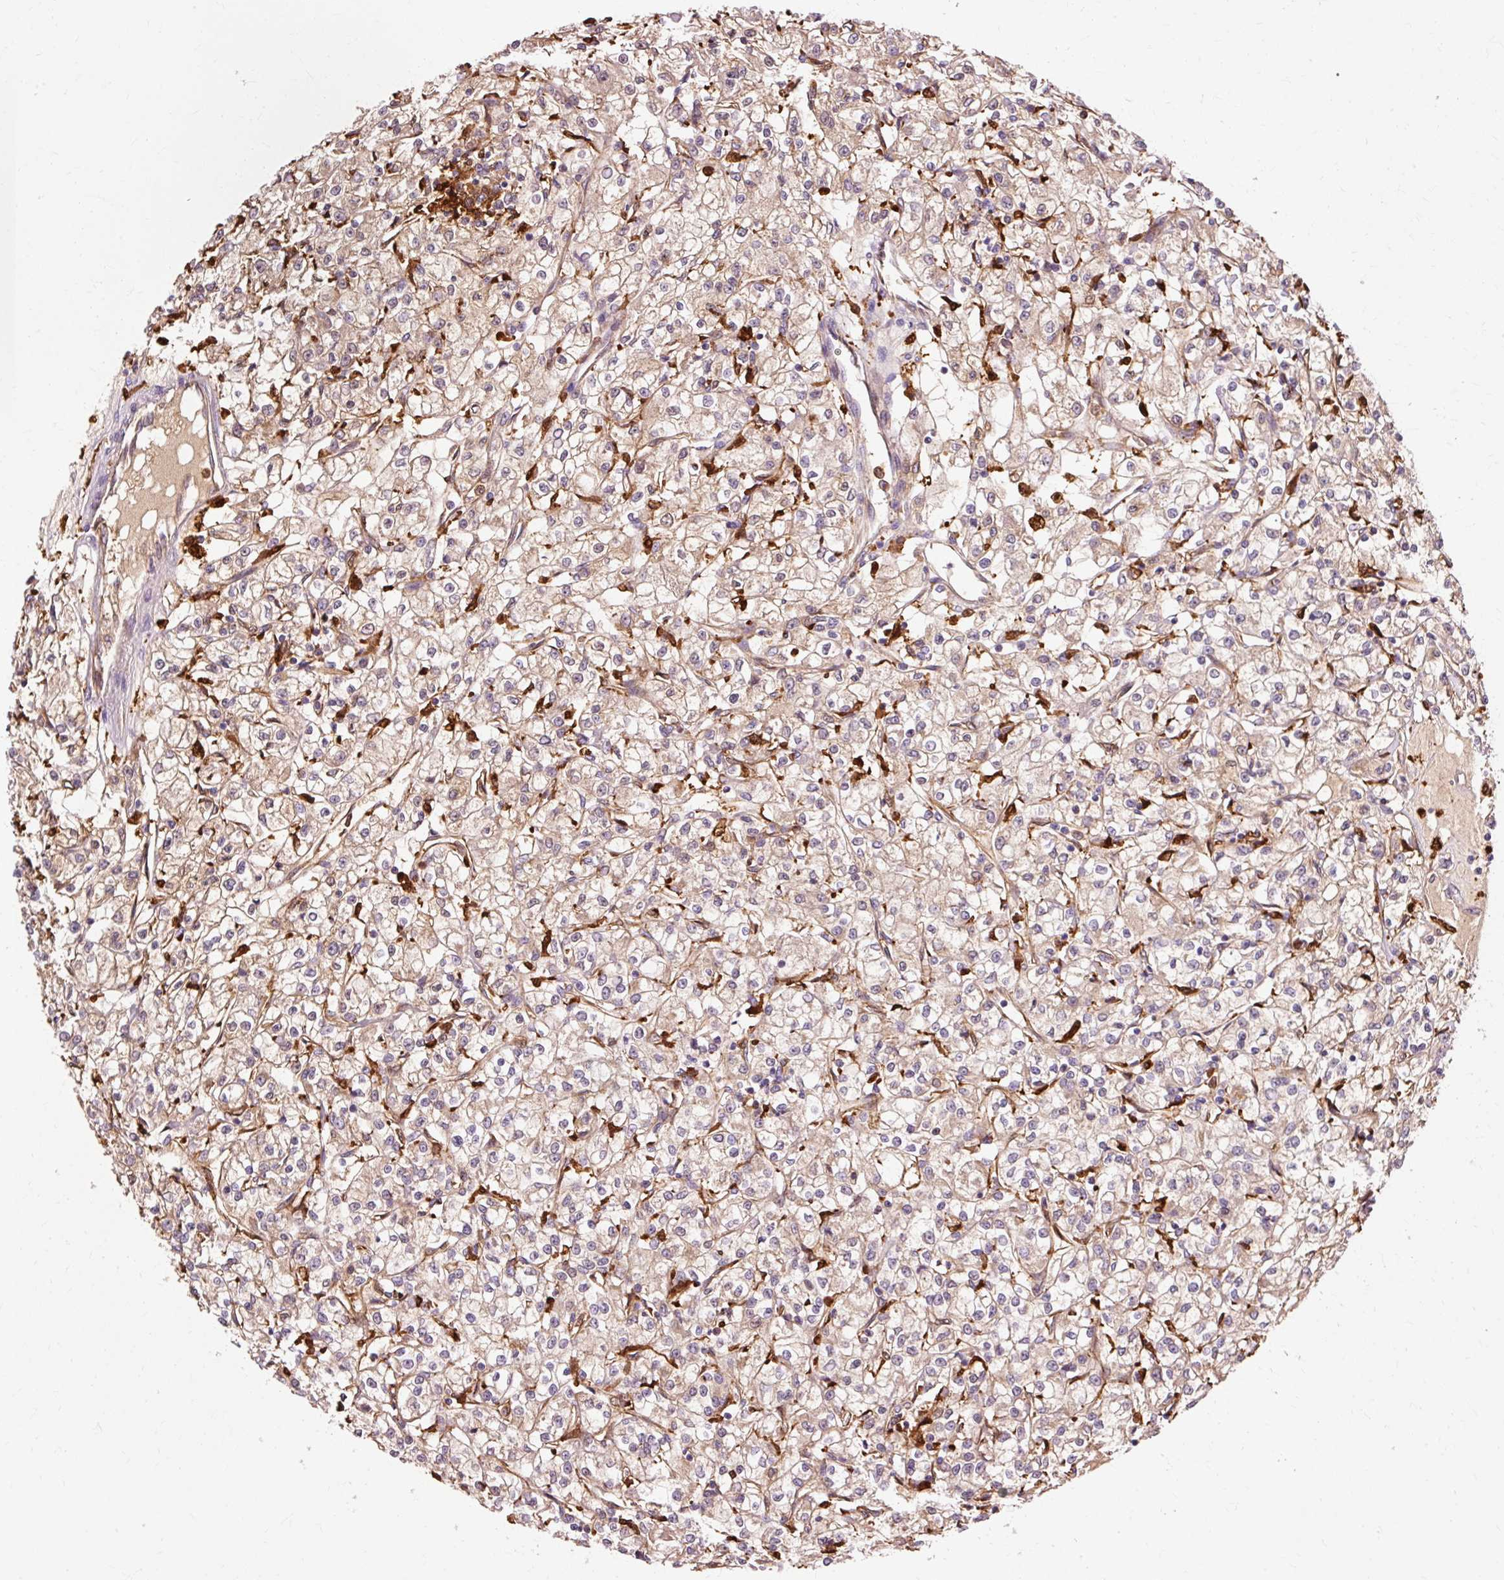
{"staining": {"intensity": "weak", "quantity": ">75%", "location": "cytoplasmic/membranous"}, "tissue": "renal cancer", "cell_type": "Tumor cells", "image_type": "cancer", "snomed": [{"axis": "morphology", "description": "Adenocarcinoma, NOS"}, {"axis": "topography", "description": "Kidney"}], "caption": "The photomicrograph shows a brown stain indicating the presence of a protein in the cytoplasmic/membranous of tumor cells in adenocarcinoma (renal).", "gene": "GPX1", "patient": {"sex": "female", "age": 59}}